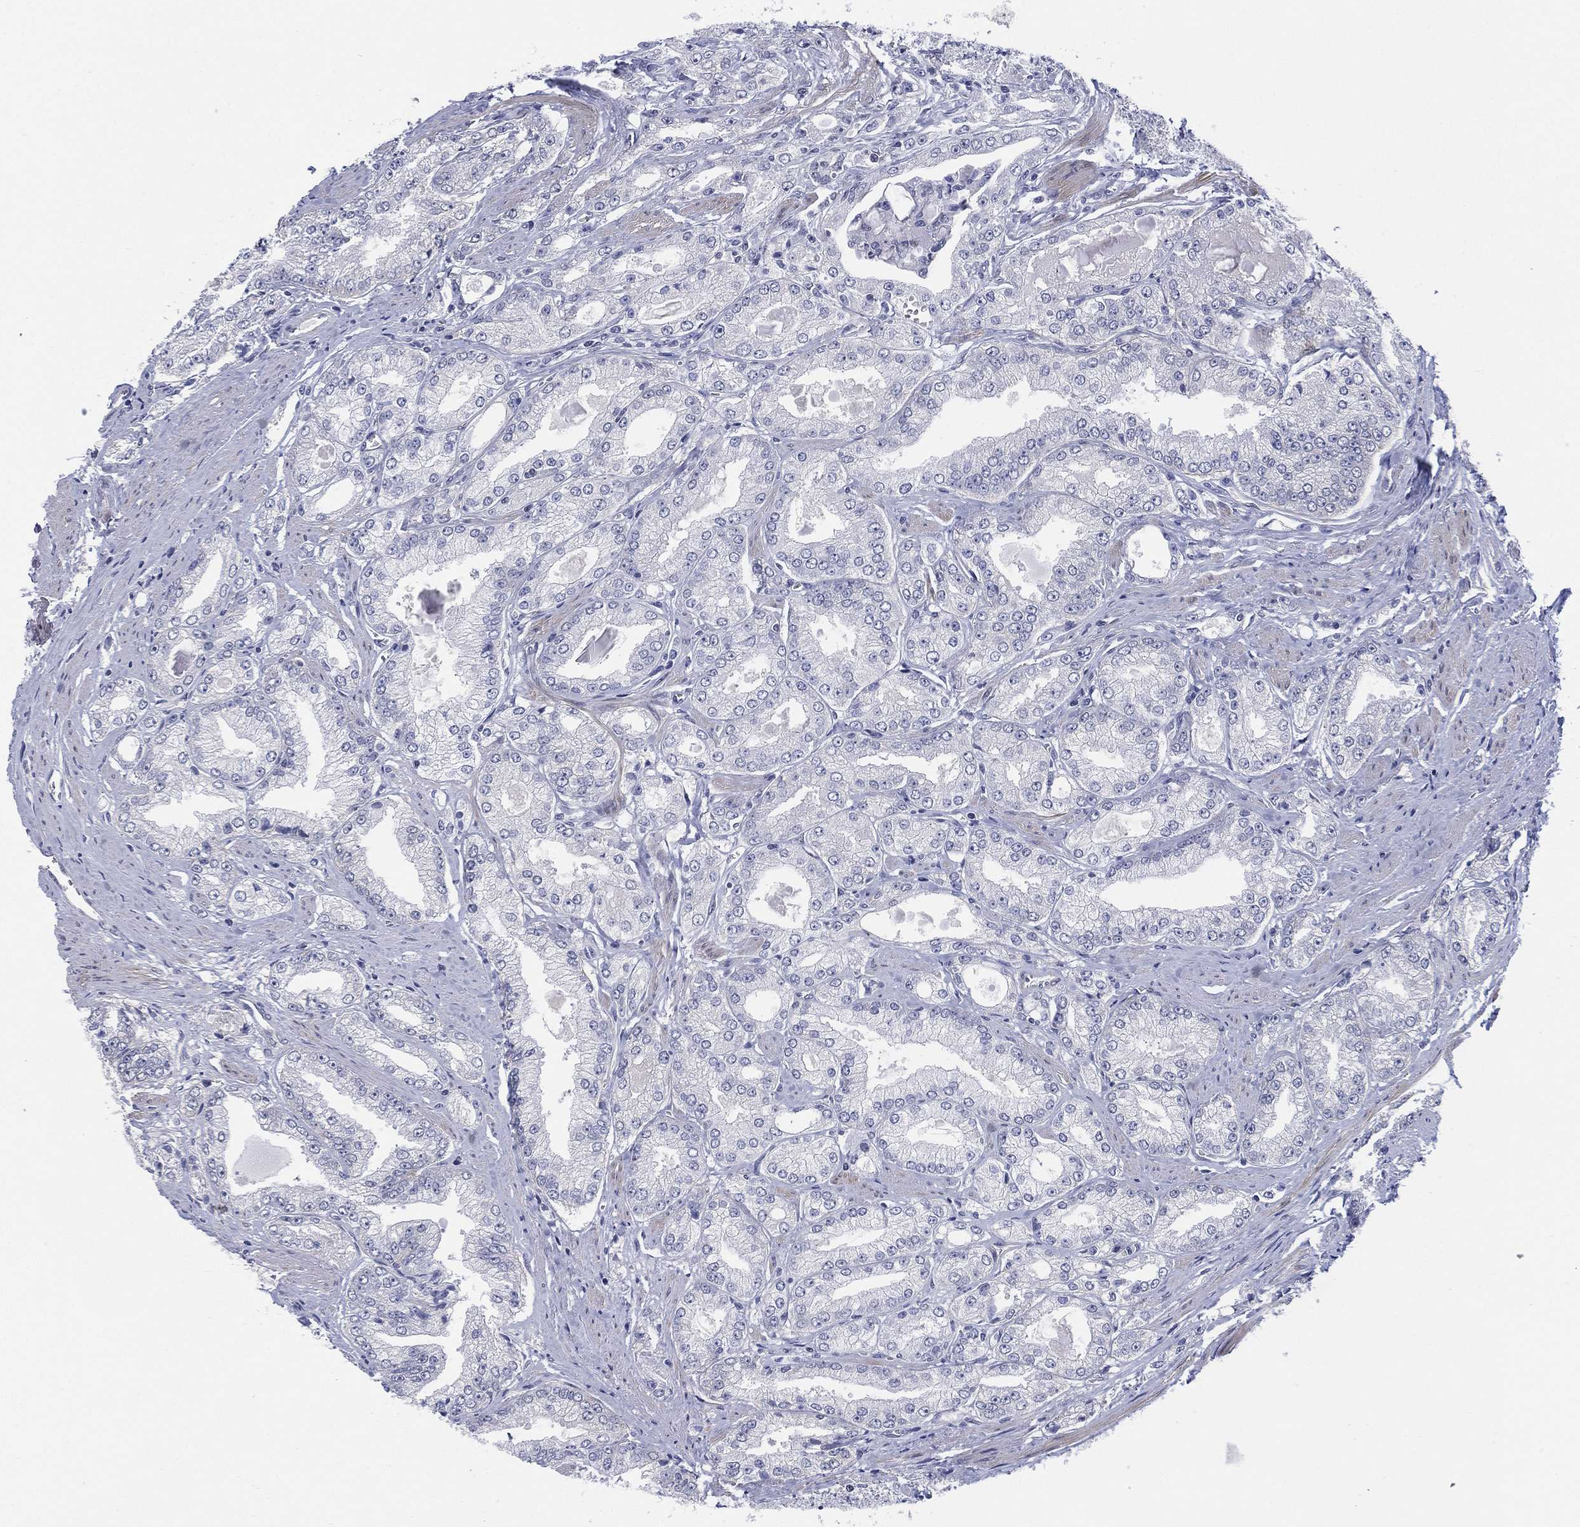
{"staining": {"intensity": "negative", "quantity": "none", "location": "none"}, "tissue": "prostate cancer", "cell_type": "Tumor cells", "image_type": "cancer", "snomed": [{"axis": "morphology", "description": "Adenocarcinoma, NOS"}, {"axis": "morphology", "description": "Adenocarcinoma, High grade"}, {"axis": "topography", "description": "Prostate"}], "caption": "A photomicrograph of human prostate cancer (adenocarcinoma (high-grade)) is negative for staining in tumor cells.", "gene": "SLC4A4", "patient": {"sex": "male", "age": 70}}